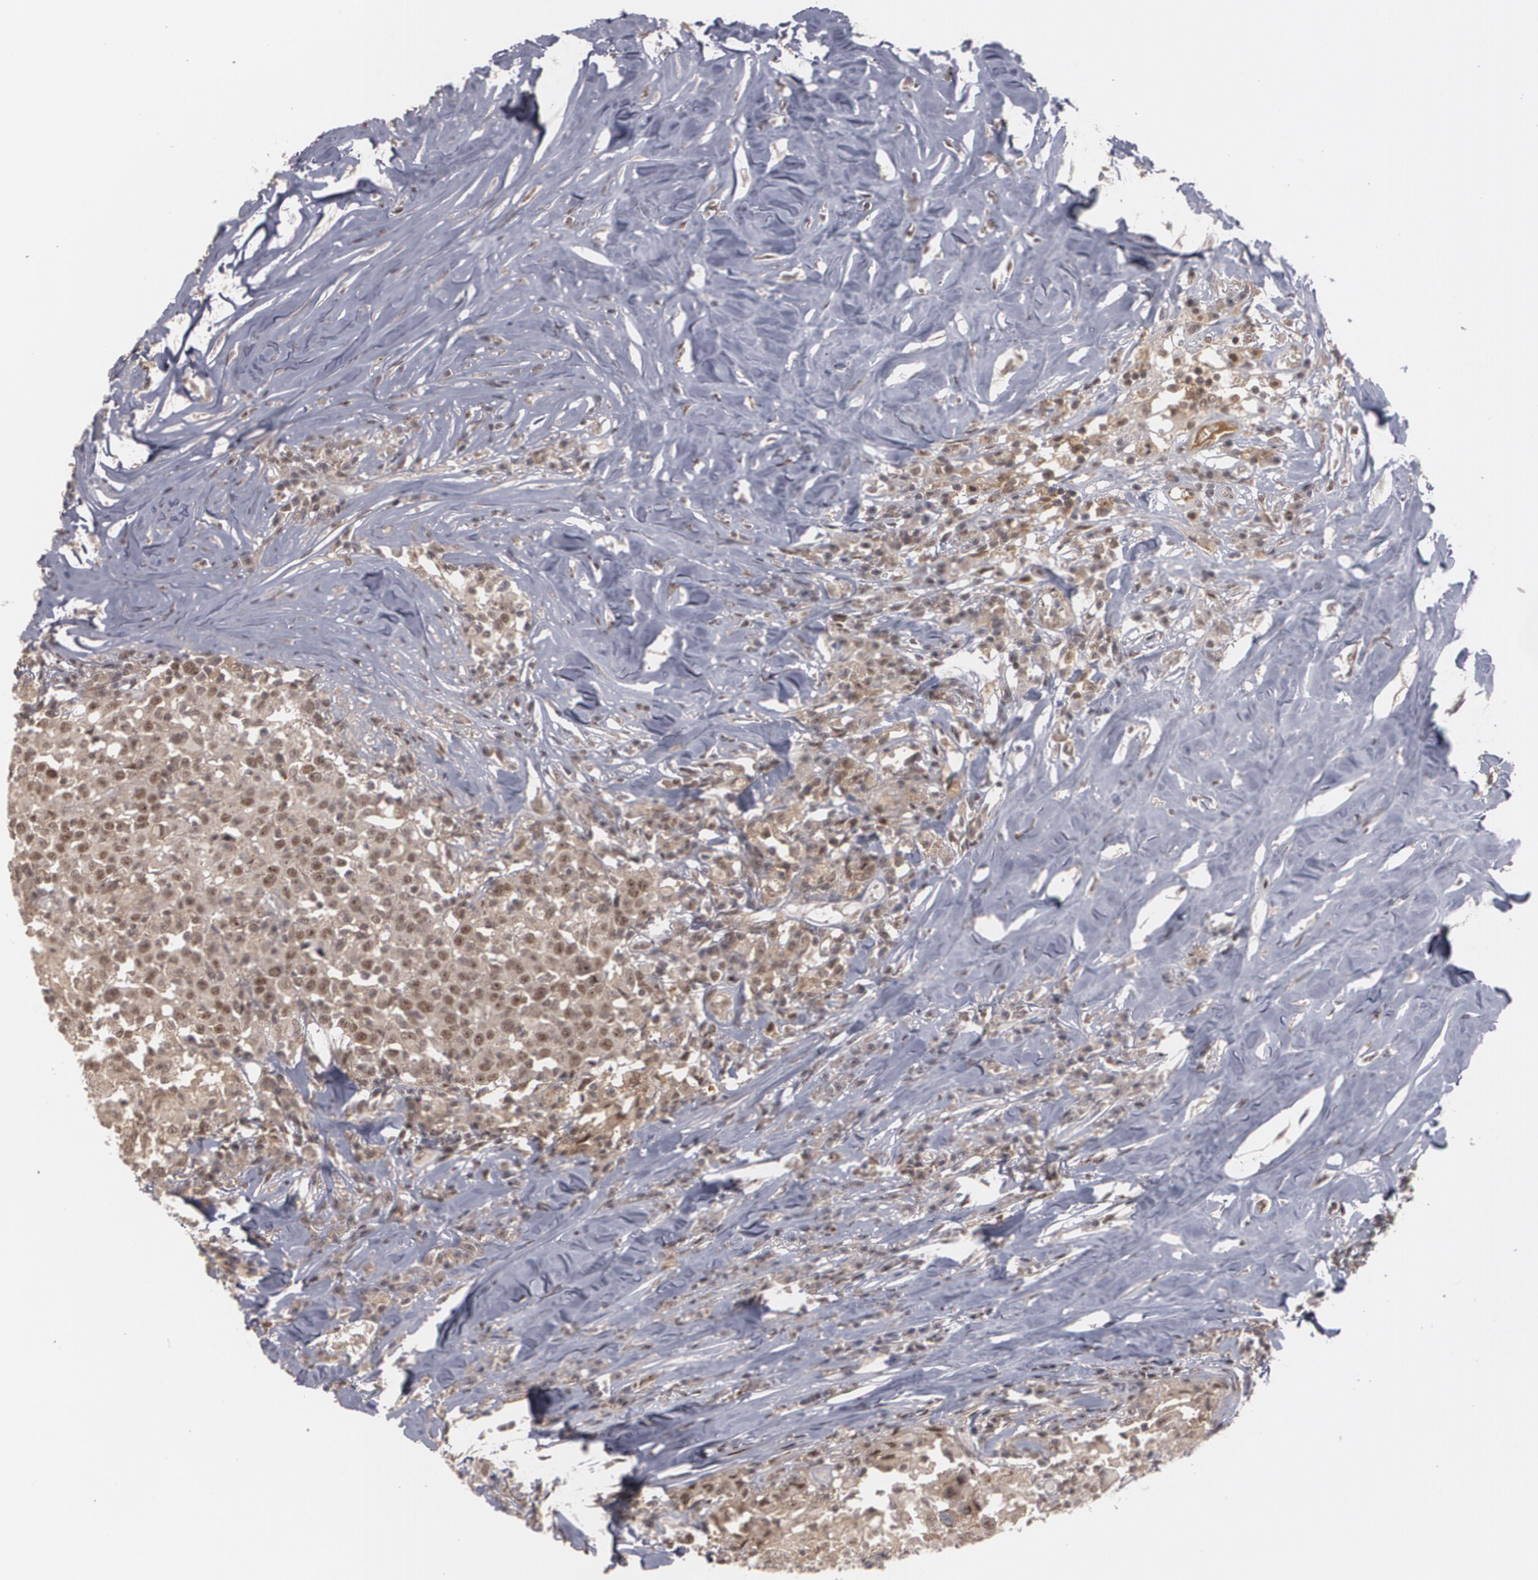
{"staining": {"intensity": "weak", "quantity": ">75%", "location": "nuclear"}, "tissue": "head and neck cancer", "cell_type": "Tumor cells", "image_type": "cancer", "snomed": [{"axis": "morphology", "description": "Adenocarcinoma, NOS"}, {"axis": "topography", "description": "Salivary gland"}, {"axis": "topography", "description": "Head-Neck"}], "caption": "Head and neck cancer tissue reveals weak nuclear positivity in approximately >75% of tumor cells, visualized by immunohistochemistry. (DAB = brown stain, brightfield microscopy at high magnification).", "gene": "ZNF234", "patient": {"sex": "female", "age": 65}}